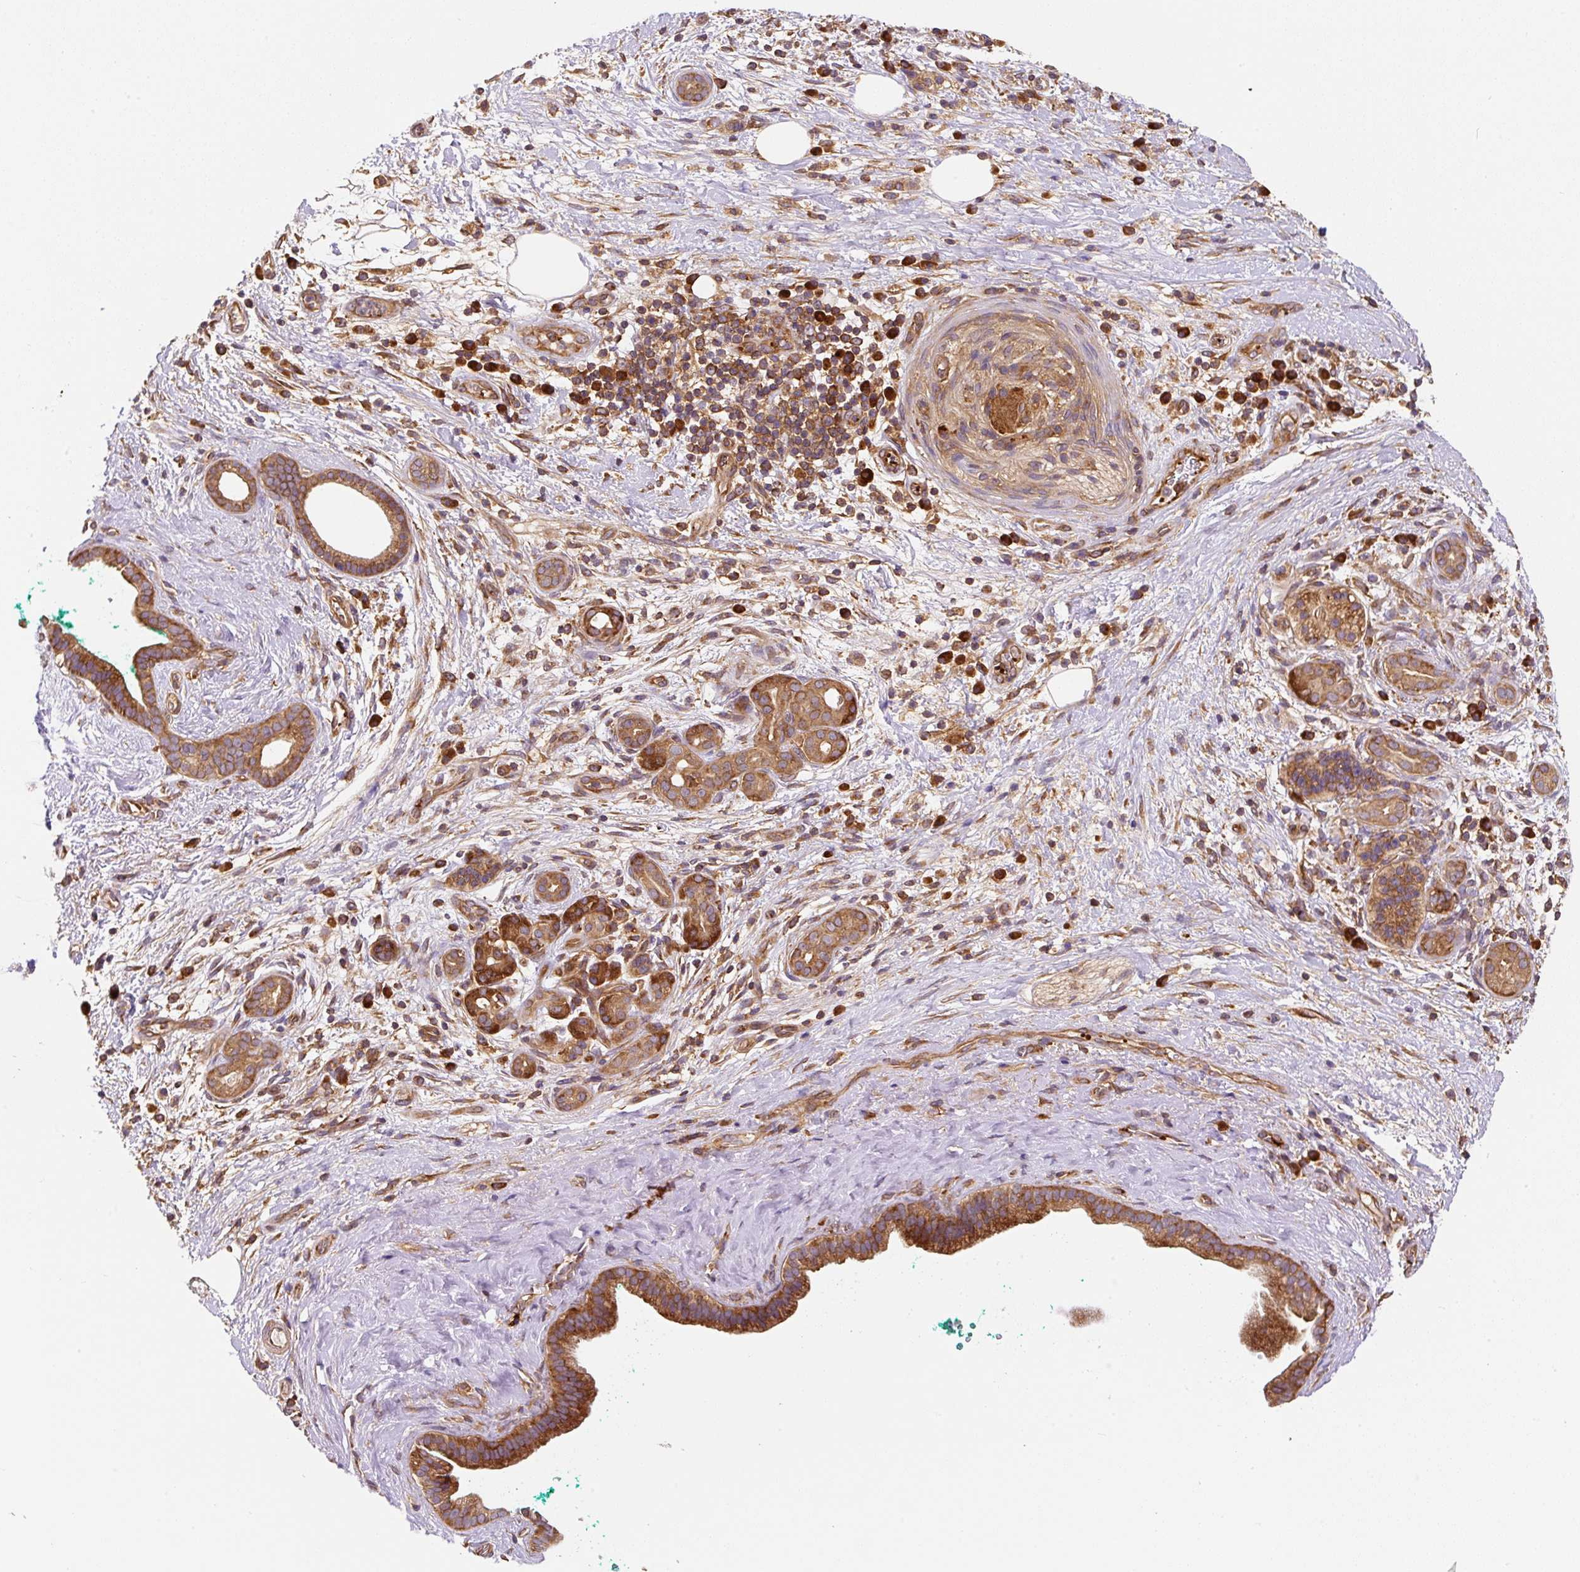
{"staining": {"intensity": "moderate", "quantity": ">75%", "location": "cytoplasmic/membranous"}, "tissue": "pancreatic cancer", "cell_type": "Tumor cells", "image_type": "cancer", "snomed": [{"axis": "morphology", "description": "Adenocarcinoma, NOS"}, {"axis": "topography", "description": "Pancreas"}], "caption": "Moderate cytoplasmic/membranous protein positivity is identified in approximately >75% of tumor cells in pancreatic cancer. (Stains: DAB in brown, nuclei in blue, Microscopy: brightfield microscopy at high magnification).", "gene": "EIF2S2", "patient": {"sex": "male", "age": 78}}